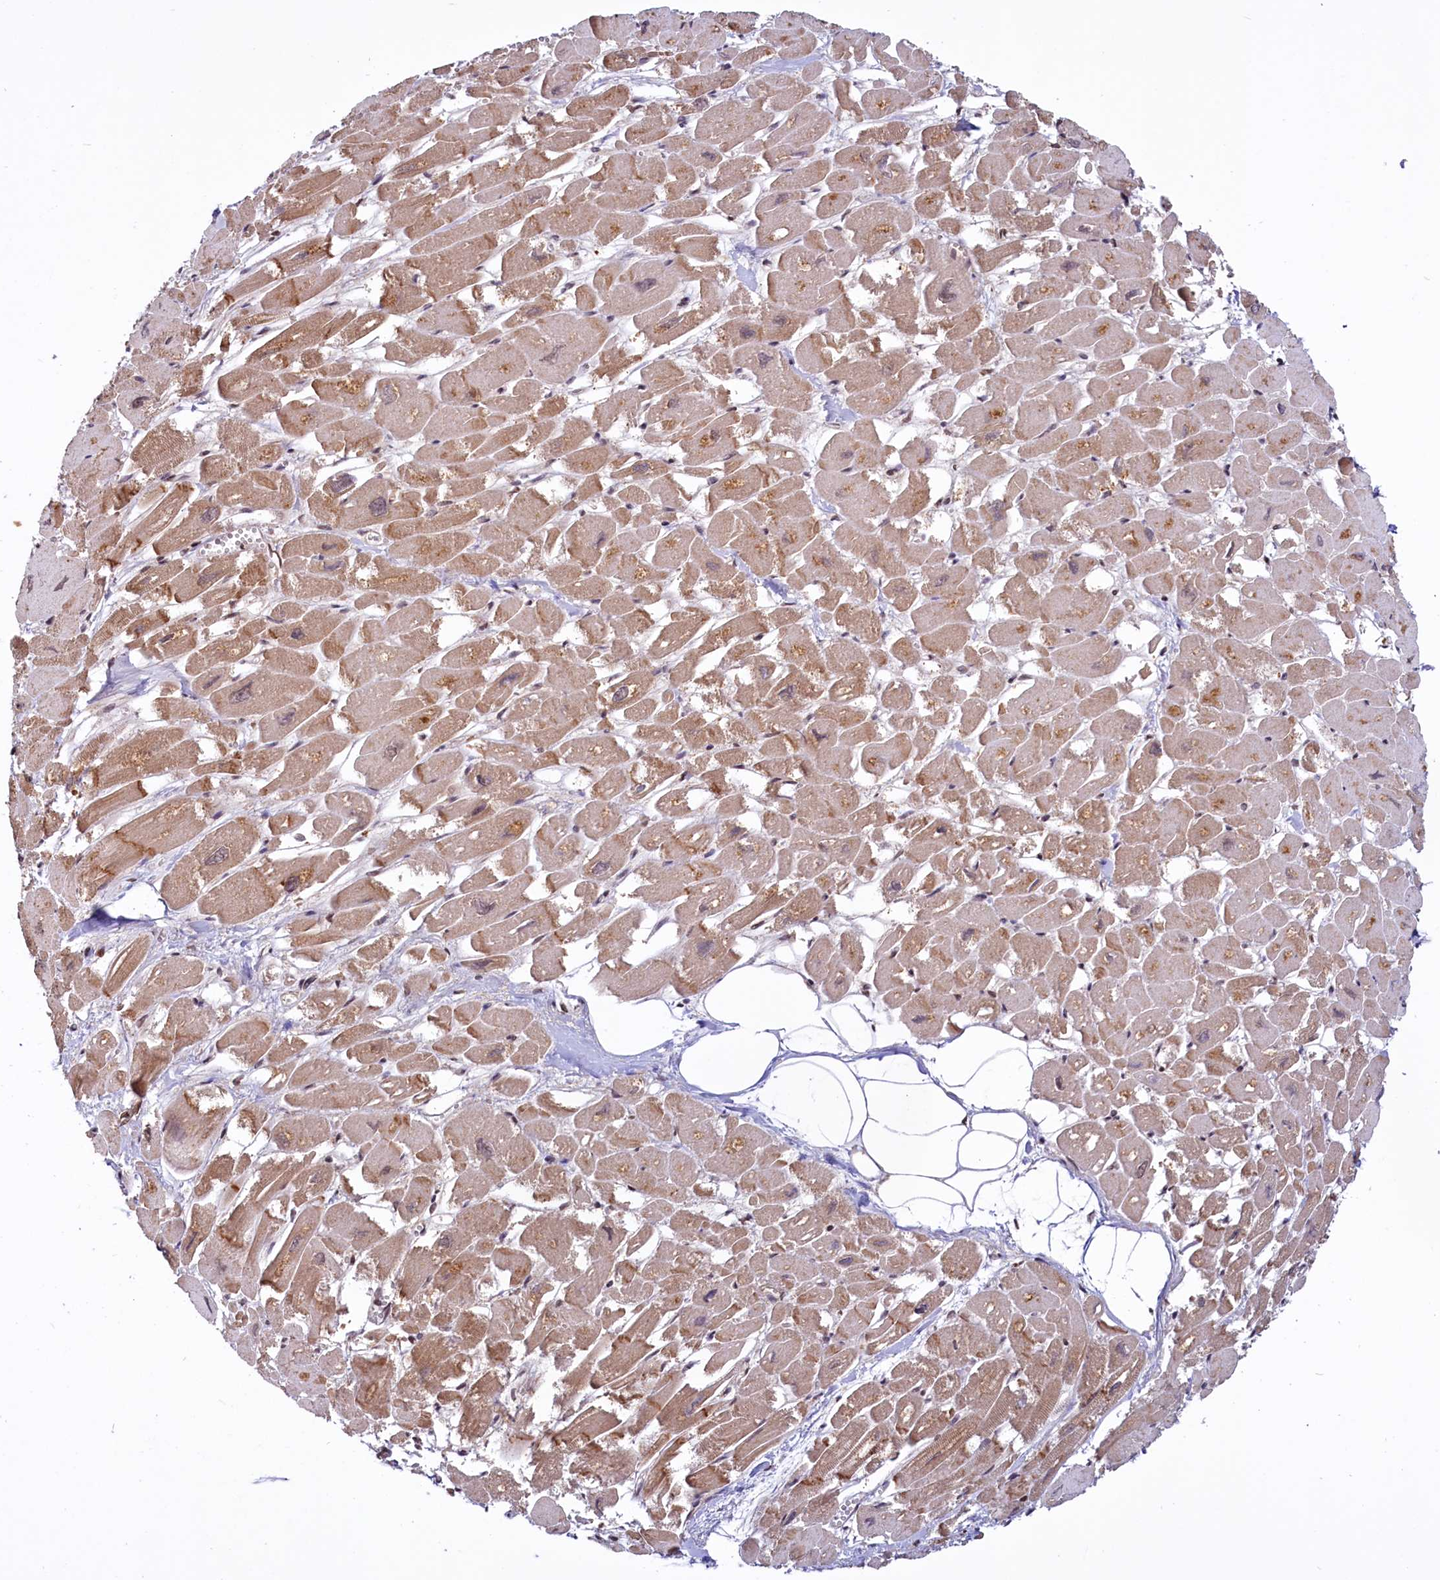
{"staining": {"intensity": "moderate", "quantity": ">75%", "location": "cytoplasmic/membranous,nuclear"}, "tissue": "heart muscle", "cell_type": "Cardiomyocytes", "image_type": "normal", "snomed": [{"axis": "morphology", "description": "Normal tissue, NOS"}, {"axis": "topography", "description": "Heart"}], "caption": "Cardiomyocytes display medium levels of moderate cytoplasmic/membranous,nuclear expression in approximately >75% of cells in unremarkable heart muscle. (Stains: DAB in brown, nuclei in blue, Microscopy: brightfield microscopy at high magnification).", "gene": "PHC3", "patient": {"sex": "male", "age": 54}}